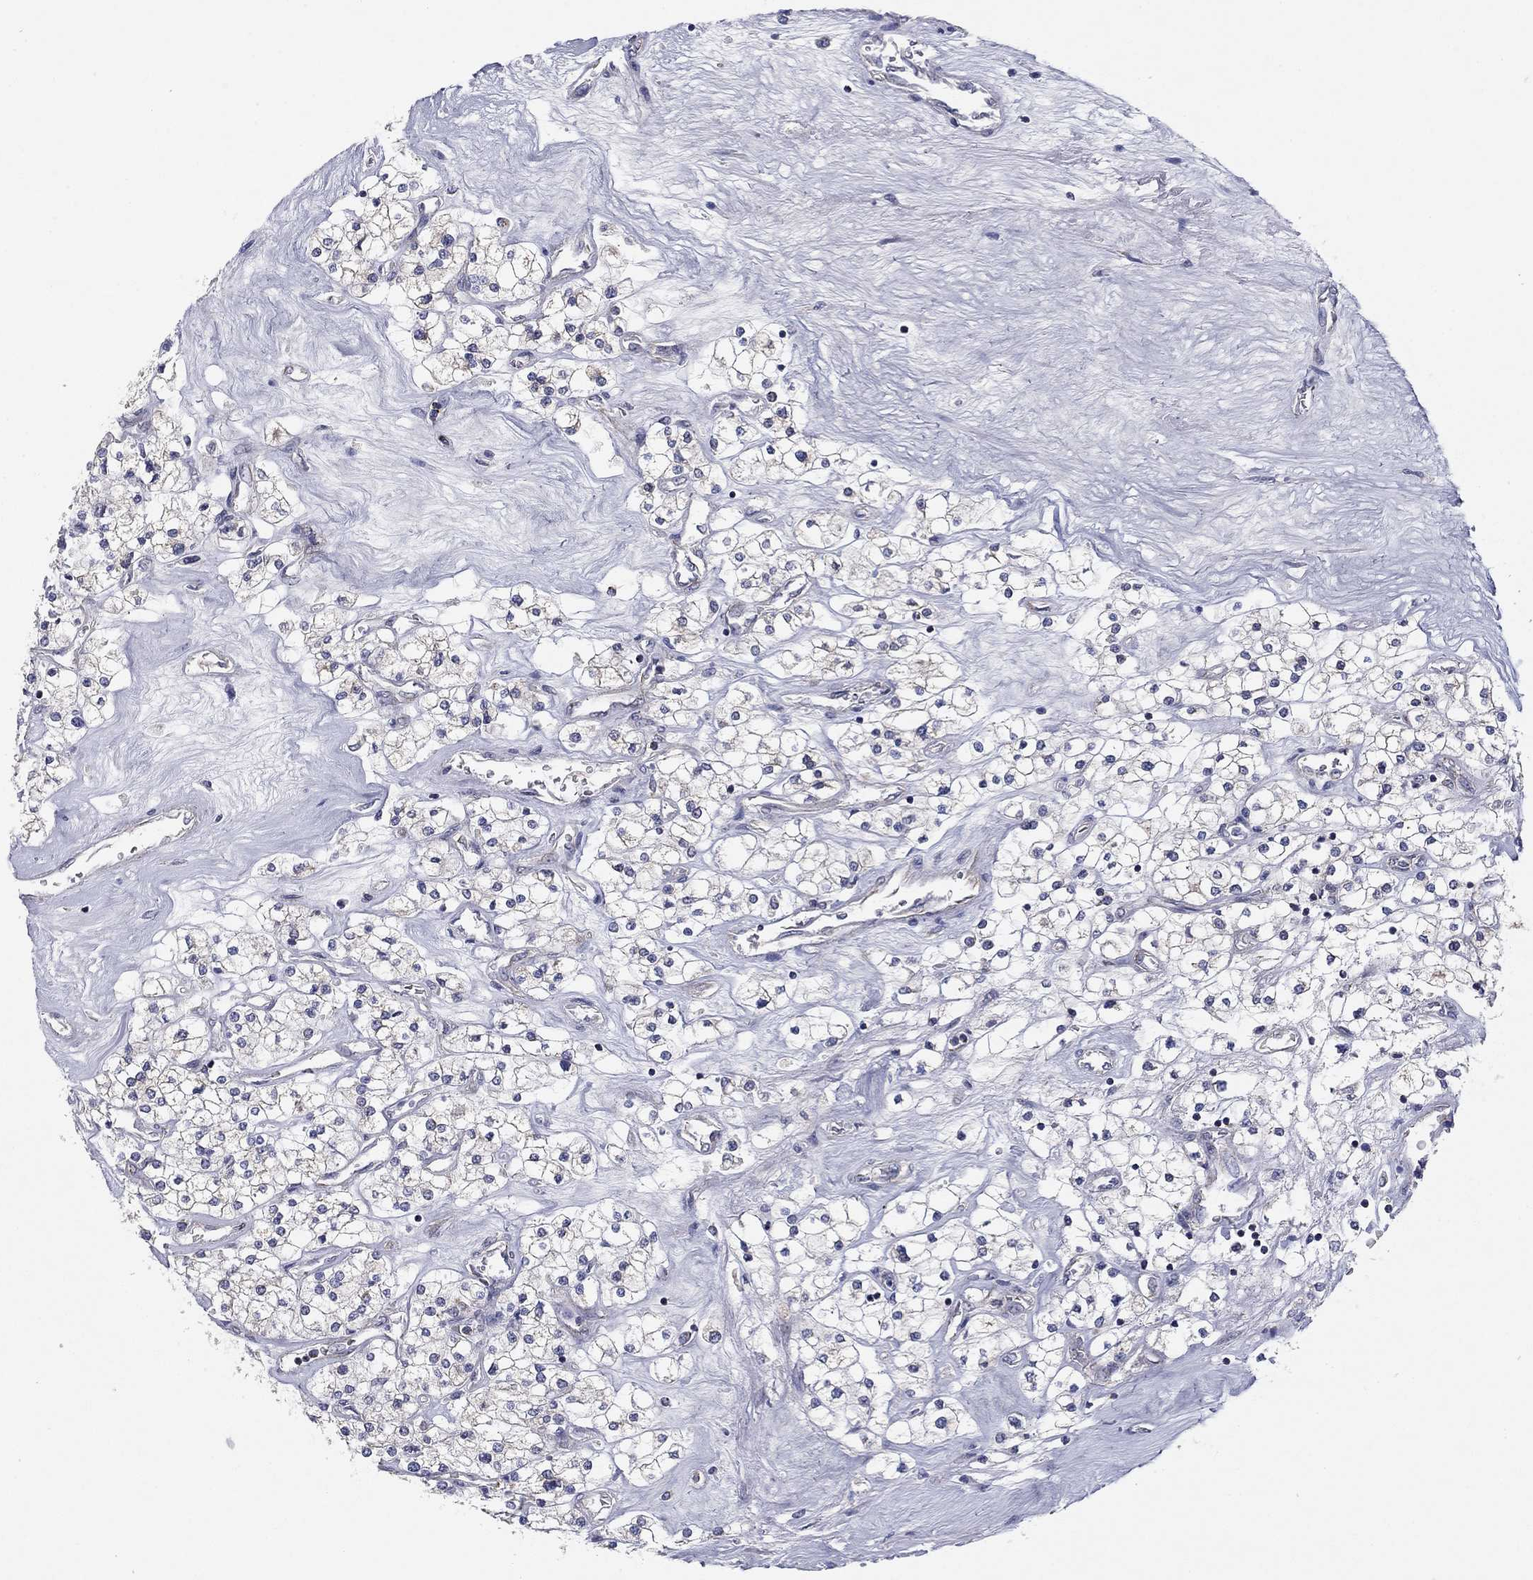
{"staining": {"intensity": "negative", "quantity": "none", "location": "none"}, "tissue": "renal cancer", "cell_type": "Tumor cells", "image_type": "cancer", "snomed": [{"axis": "morphology", "description": "Adenocarcinoma, NOS"}, {"axis": "topography", "description": "Kidney"}], "caption": "This is an immunohistochemistry (IHC) histopathology image of renal cancer (adenocarcinoma). There is no expression in tumor cells.", "gene": "SEPTIN3", "patient": {"sex": "male", "age": 80}}